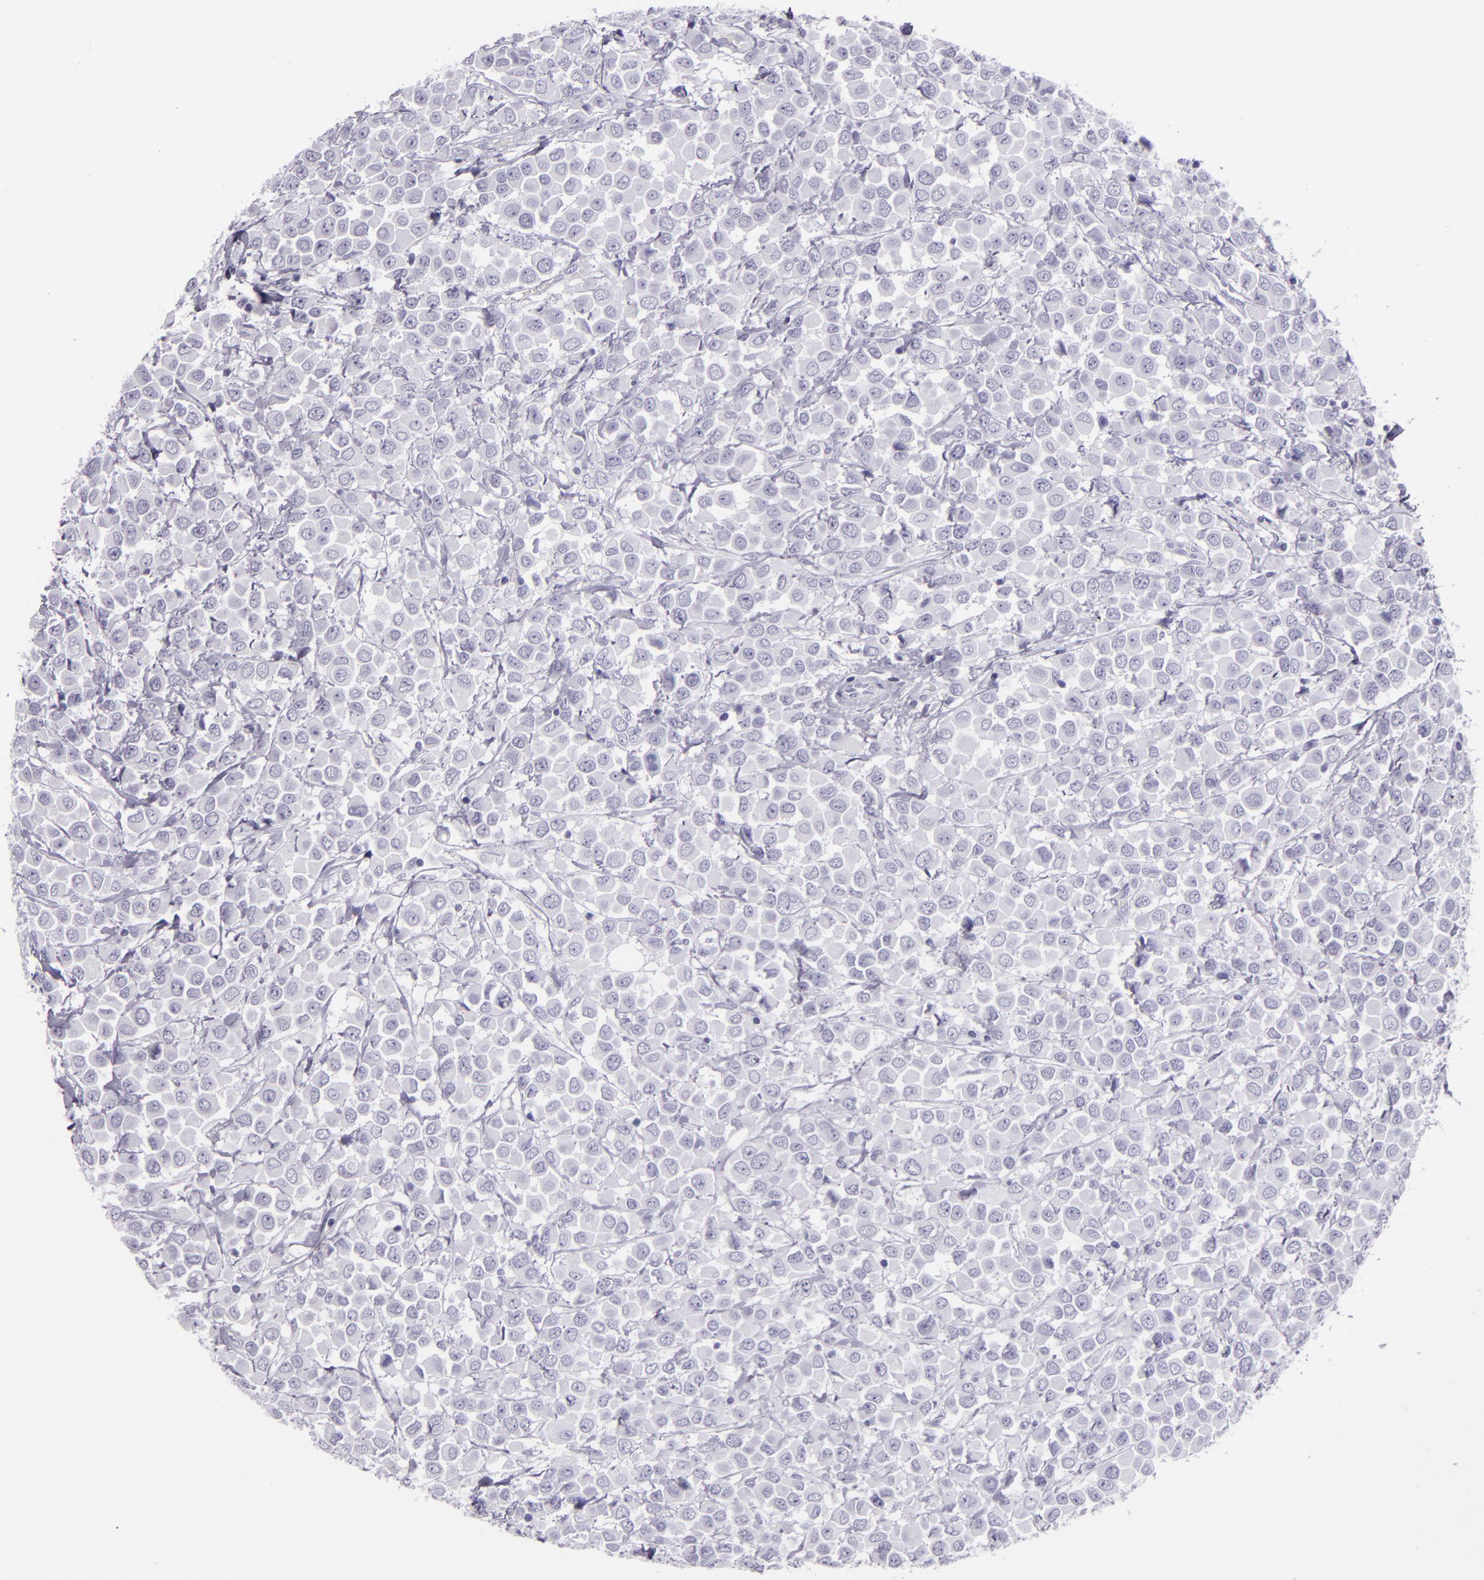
{"staining": {"intensity": "negative", "quantity": "none", "location": "none"}, "tissue": "breast cancer", "cell_type": "Tumor cells", "image_type": "cancer", "snomed": [{"axis": "morphology", "description": "Duct carcinoma"}, {"axis": "topography", "description": "Breast"}], "caption": "Immunohistochemical staining of human breast infiltrating ductal carcinoma exhibits no significant expression in tumor cells. (IHC, brightfield microscopy, high magnification).", "gene": "CR2", "patient": {"sex": "female", "age": 61}}